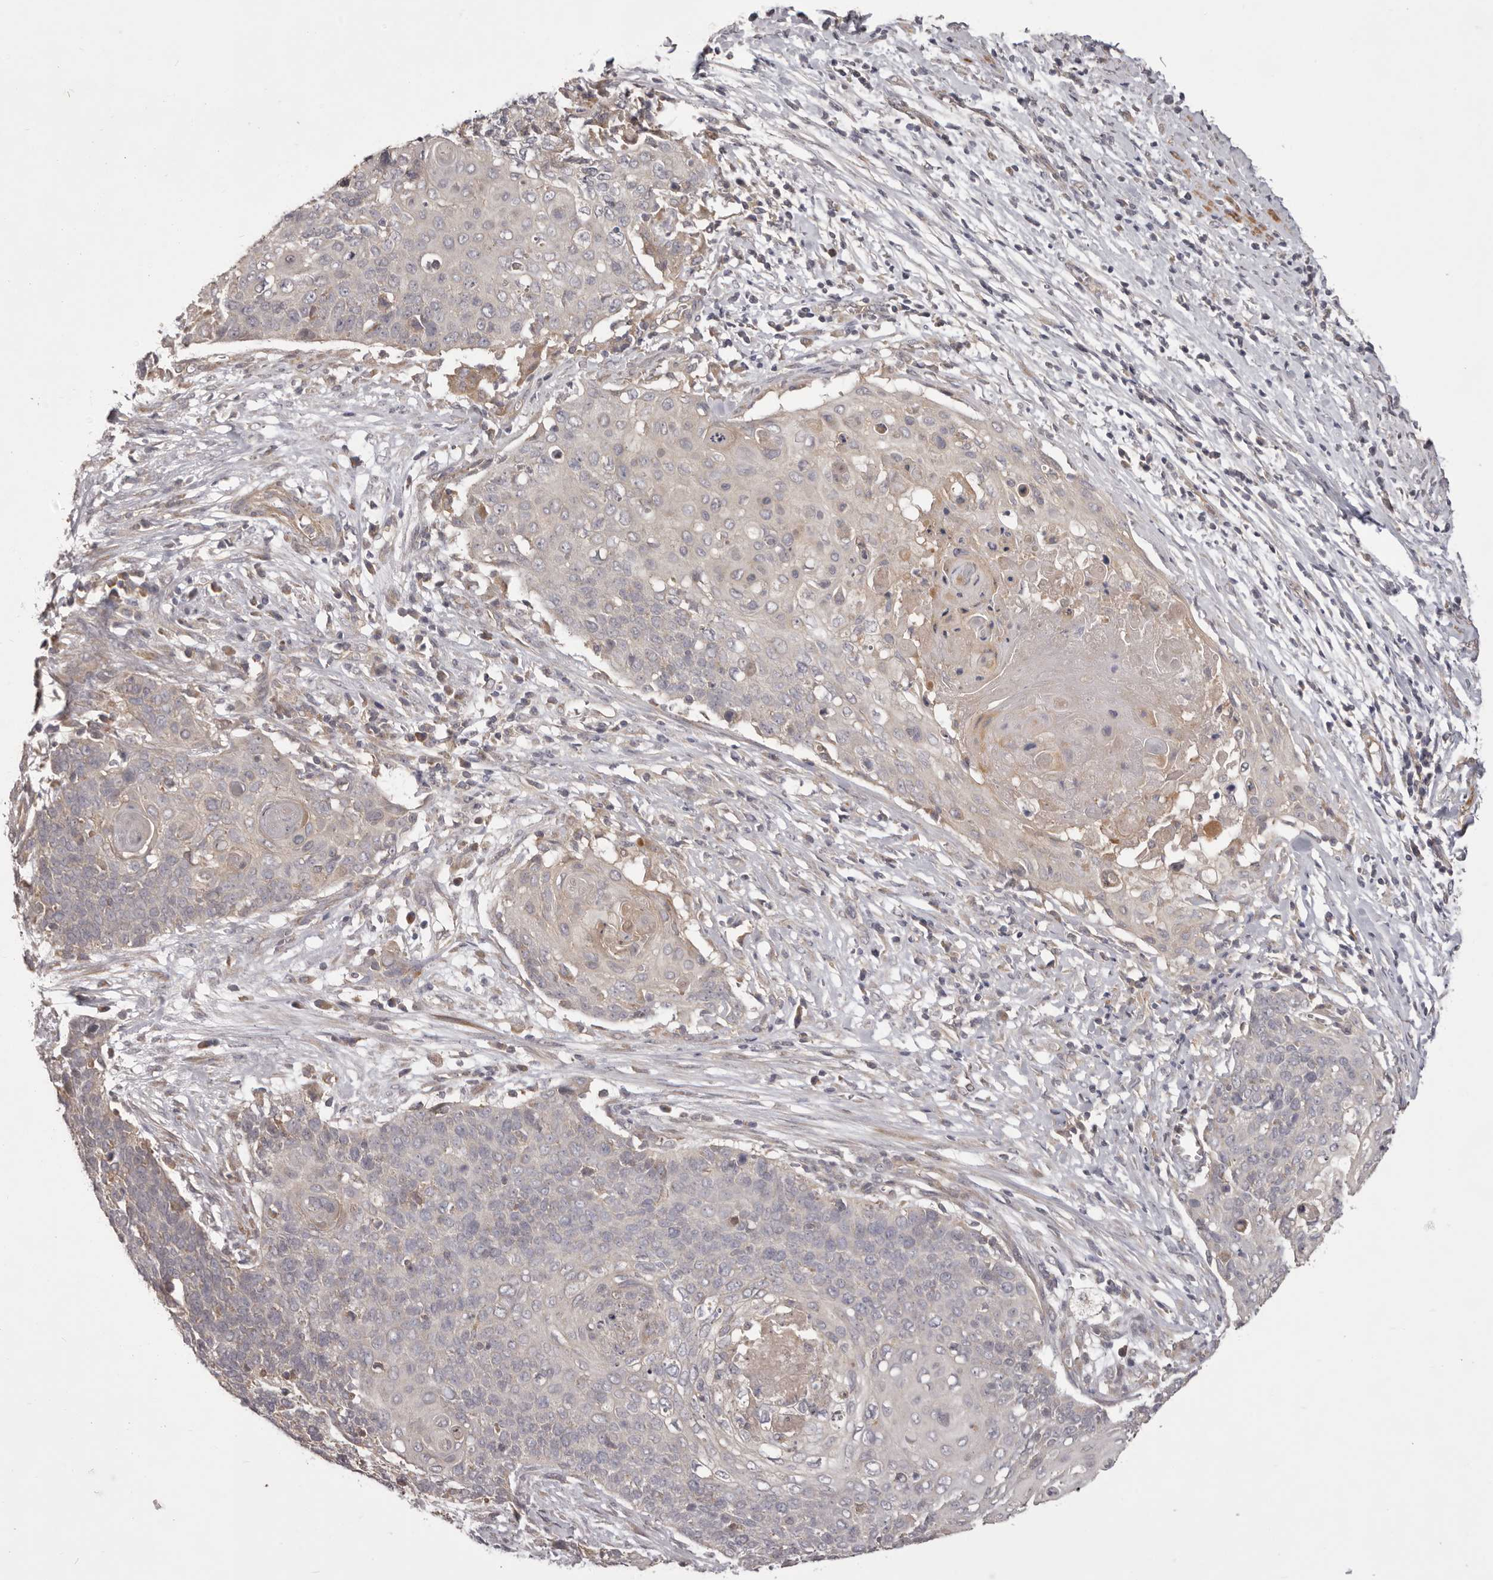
{"staining": {"intensity": "negative", "quantity": "none", "location": "none"}, "tissue": "cervical cancer", "cell_type": "Tumor cells", "image_type": "cancer", "snomed": [{"axis": "morphology", "description": "Squamous cell carcinoma, NOS"}, {"axis": "topography", "description": "Cervix"}], "caption": "Squamous cell carcinoma (cervical) was stained to show a protein in brown. There is no significant positivity in tumor cells.", "gene": "HRH1", "patient": {"sex": "female", "age": 39}}